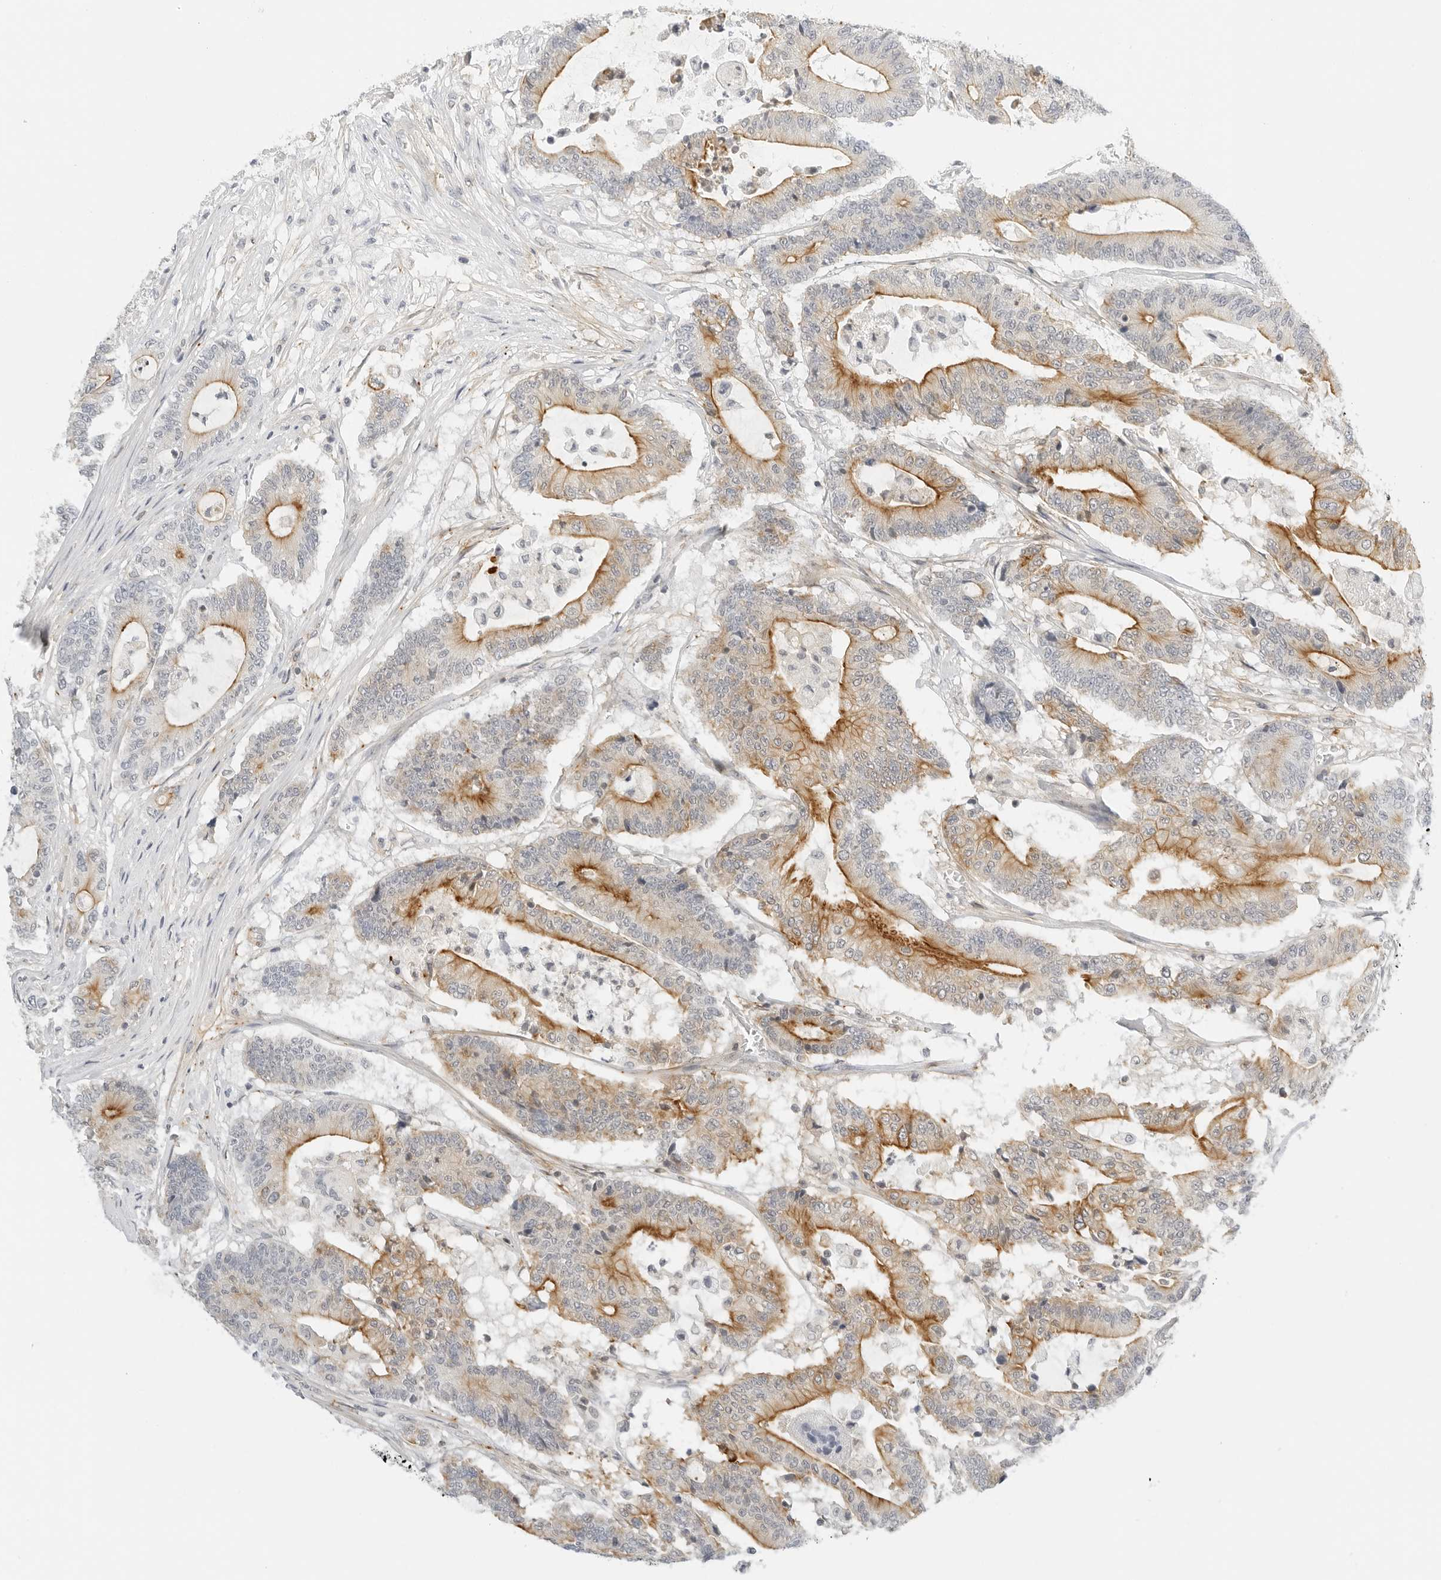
{"staining": {"intensity": "moderate", "quantity": "25%-75%", "location": "cytoplasmic/membranous"}, "tissue": "colorectal cancer", "cell_type": "Tumor cells", "image_type": "cancer", "snomed": [{"axis": "morphology", "description": "Adenocarcinoma, NOS"}, {"axis": "topography", "description": "Colon"}], "caption": "Protein staining exhibits moderate cytoplasmic/membranous expression in about 25%-75% of tumor cells in adenocarcinoma (colorectal). The staining is performed using DAB (3,3'-diaminobenzidine) brown chromogen to label protein expression. The nuclei are counter-stained blue using hematoxylin.", "gene": "OSCP1", "patient": {"sex": "female", "age": 84}}